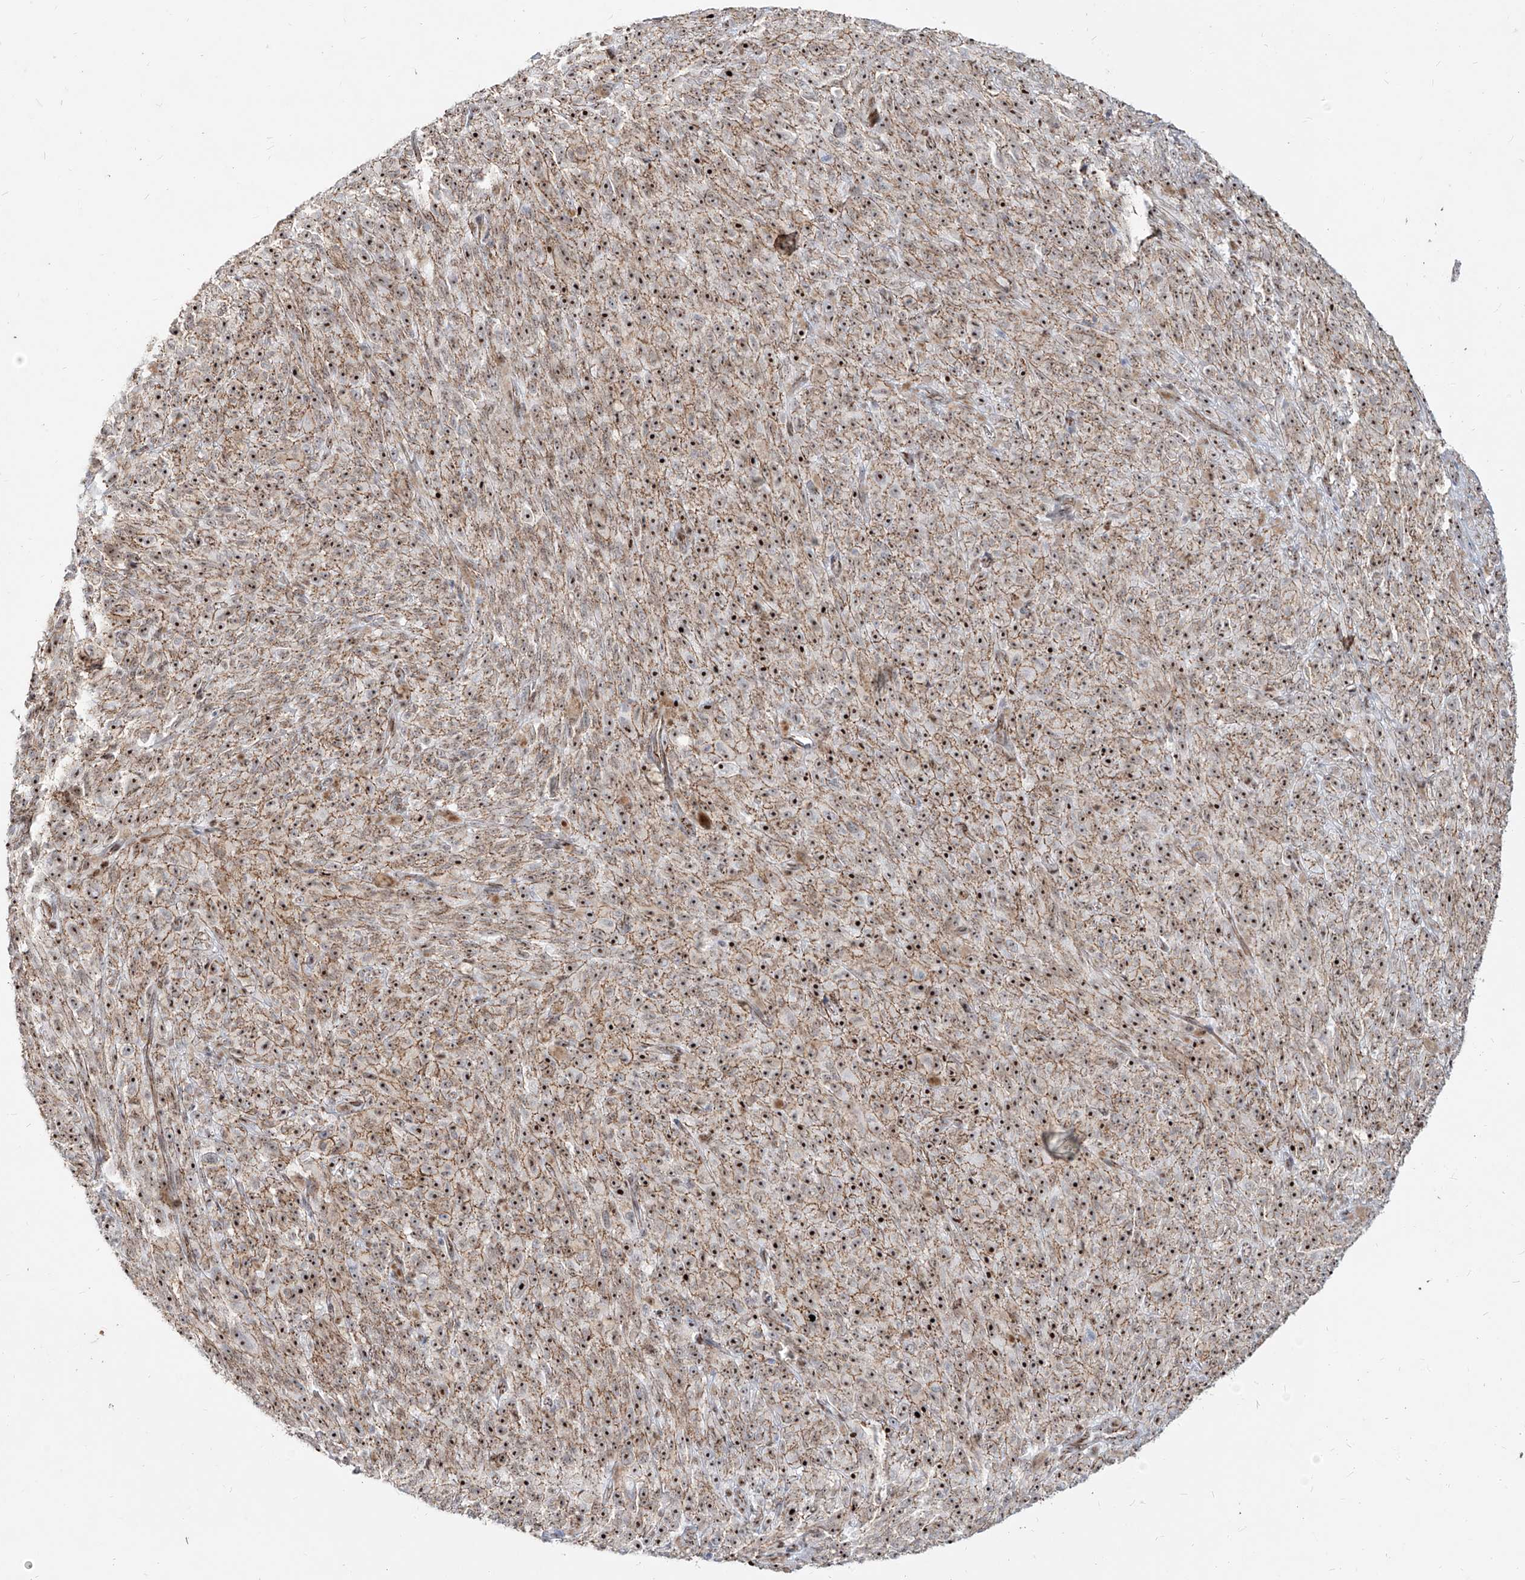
{"staining": {"intensity": "strong", "quantity": ">75%", "location": "nuclear"}, "tissue": "melanoma", "cell_type": "Tumor cells", "image_type": "cancer", "snomed": [{"axis": "morphology", "description": "Malignant melanoma, NOS"}, {"axis": "topography", "description": "Skin"}], "caption": "Immunohistochemical staining of human melanoma shows strong nuclear protein expression in approximately >75% of tumor cells. (brown staining indicates protein expression, while blue staining denotes nuclei).", "gene": "ZNF710", "patient": {"sex": "female", "age": 82}}